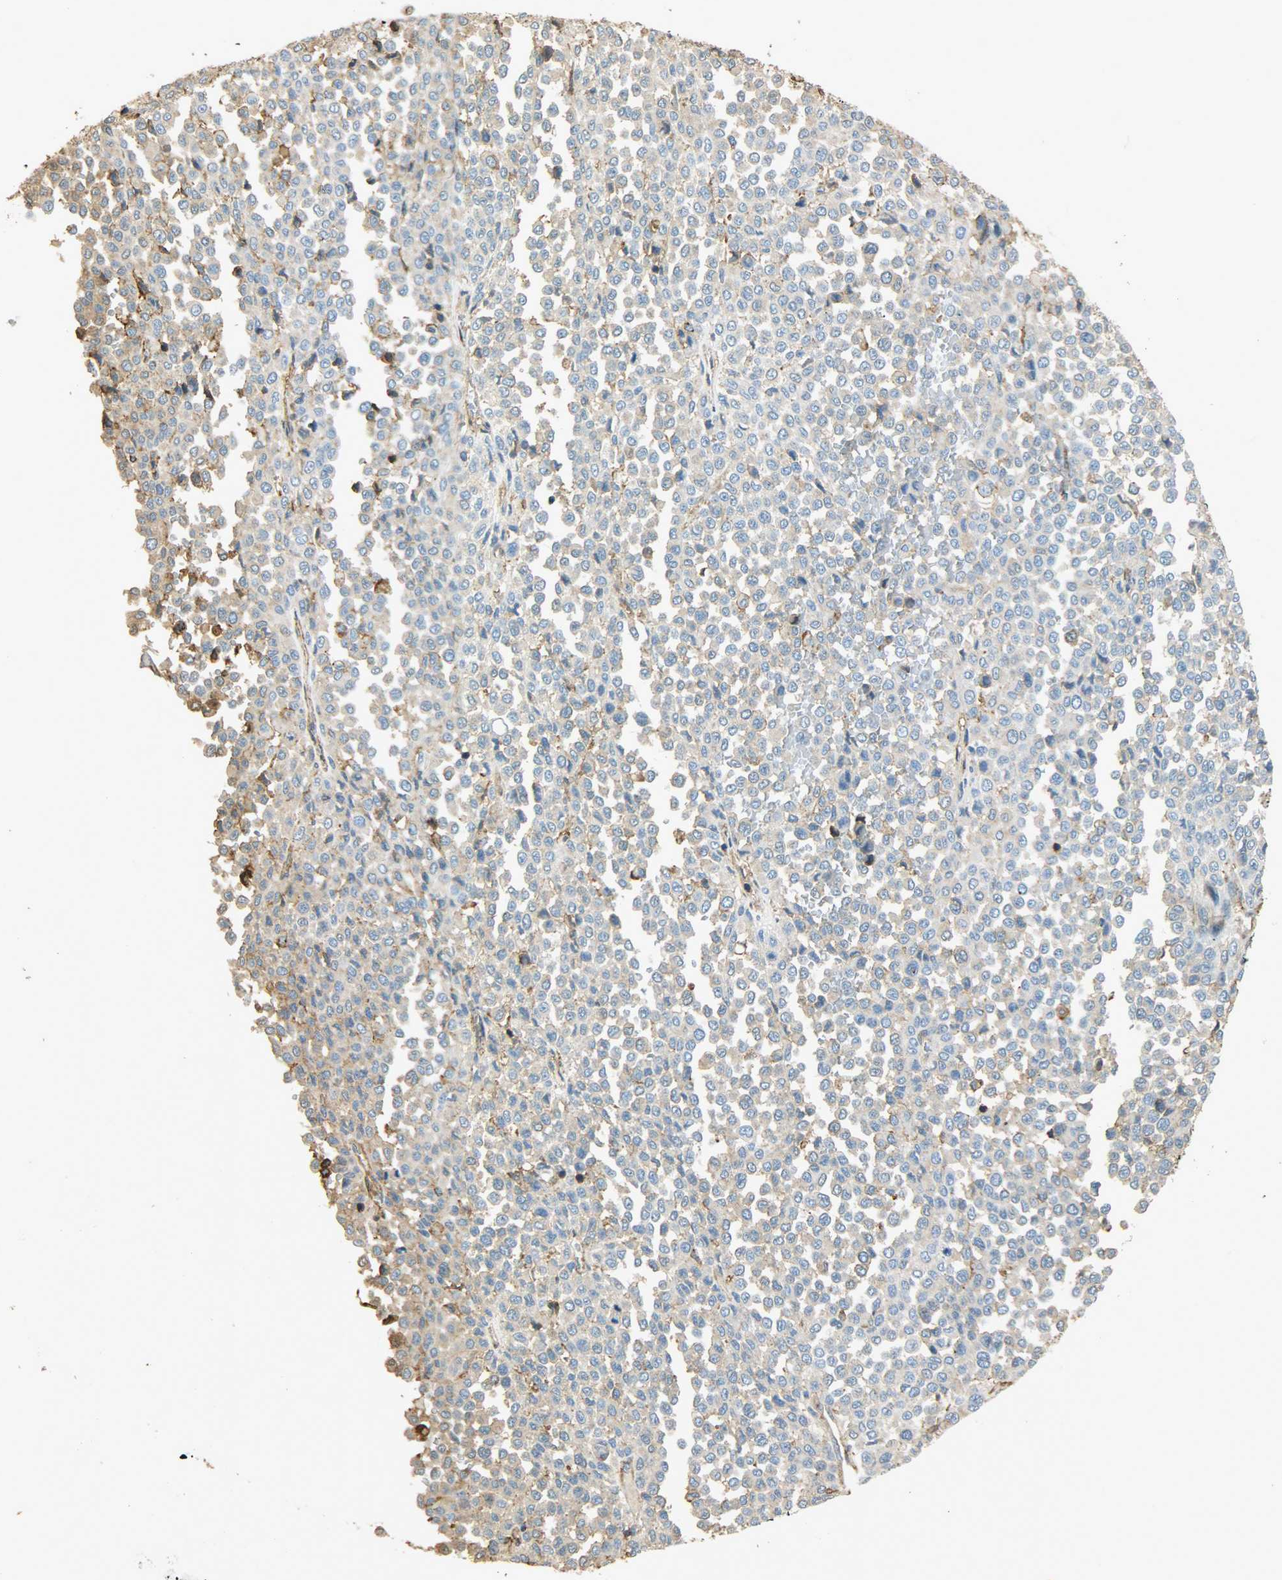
{"staining": {"intensity": "negative", "quantity": "none", "location": "none"}, "tissue": "melanoma", "cell_type": "Tumor cells", "image_type": "cancer", "snomed": [{"axis": "morphology", "description": "Malignant melanoma, Metastatic site"}, {"axis": "topography", "description": "Pancreas"}], "caption": "Tumor cells are negative for protein expression in human malignant melanoma (metastatic site).", "gene": "ANXA6", "patient": {"sex": "female", "age": 30}}